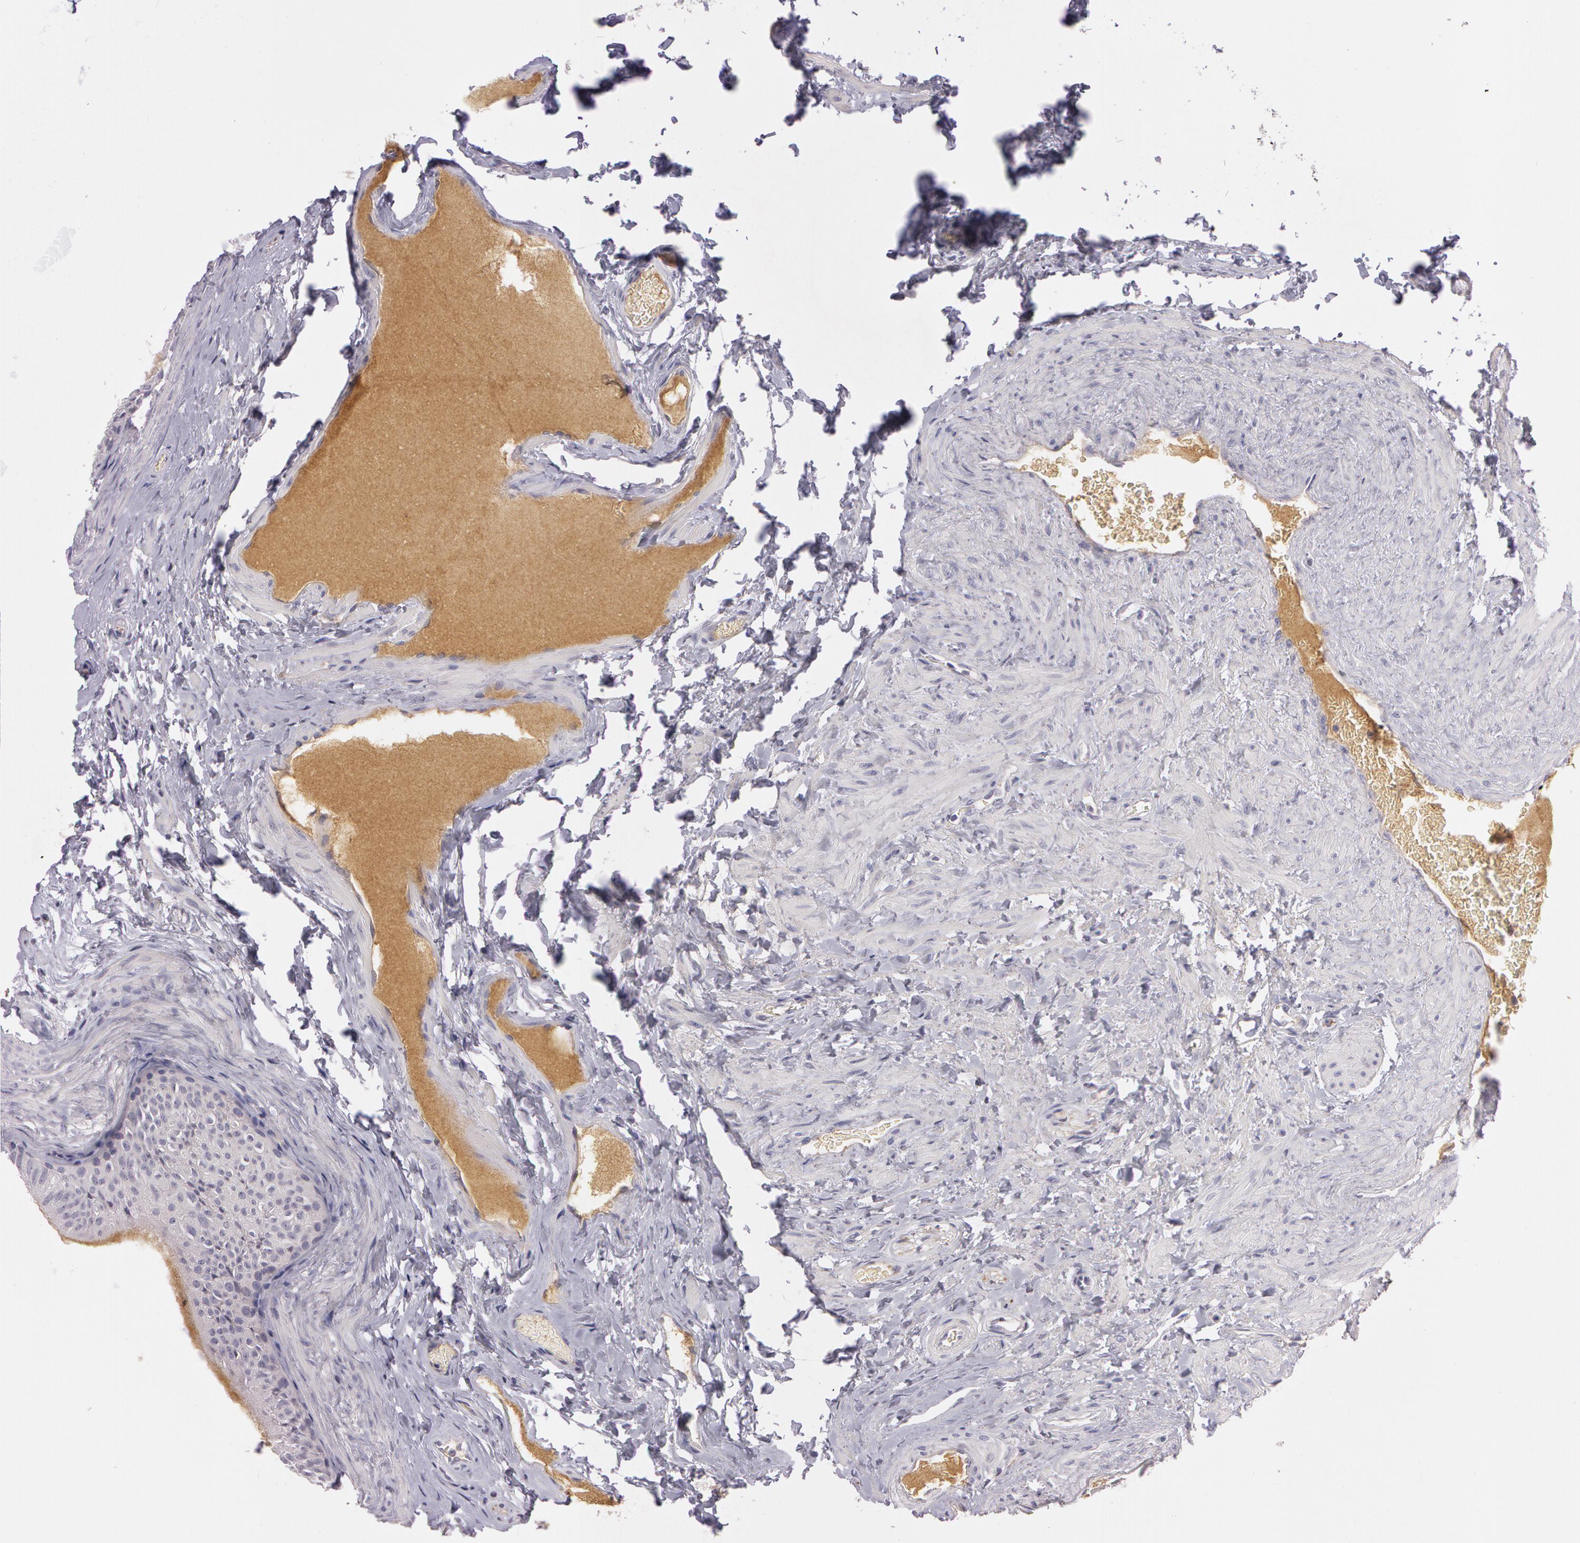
{"staining": {"intensity": "weak", "quantity": "<25%", "location": "cytoplasmic/membranous"}, "tissue": "epididymis", "cell_type": "Glandular cells", "image_type": "normal", "snomed": [{"axis": "morphology", "description": "Normal tissue, NOS"}, {"axis": "topography", "description": "Testis"}, {"axis": "topography", "description": "Epididymis"}], "caption": "This is a image of IHC staining of normal epididymis, which shows no positivity in glandular cells. (DAB (3,3'-diaminobenzidine) immunohistochemistry, high magnification).", "gene": "MXRA5", "patient": {"sex": "male", "age": 36}}